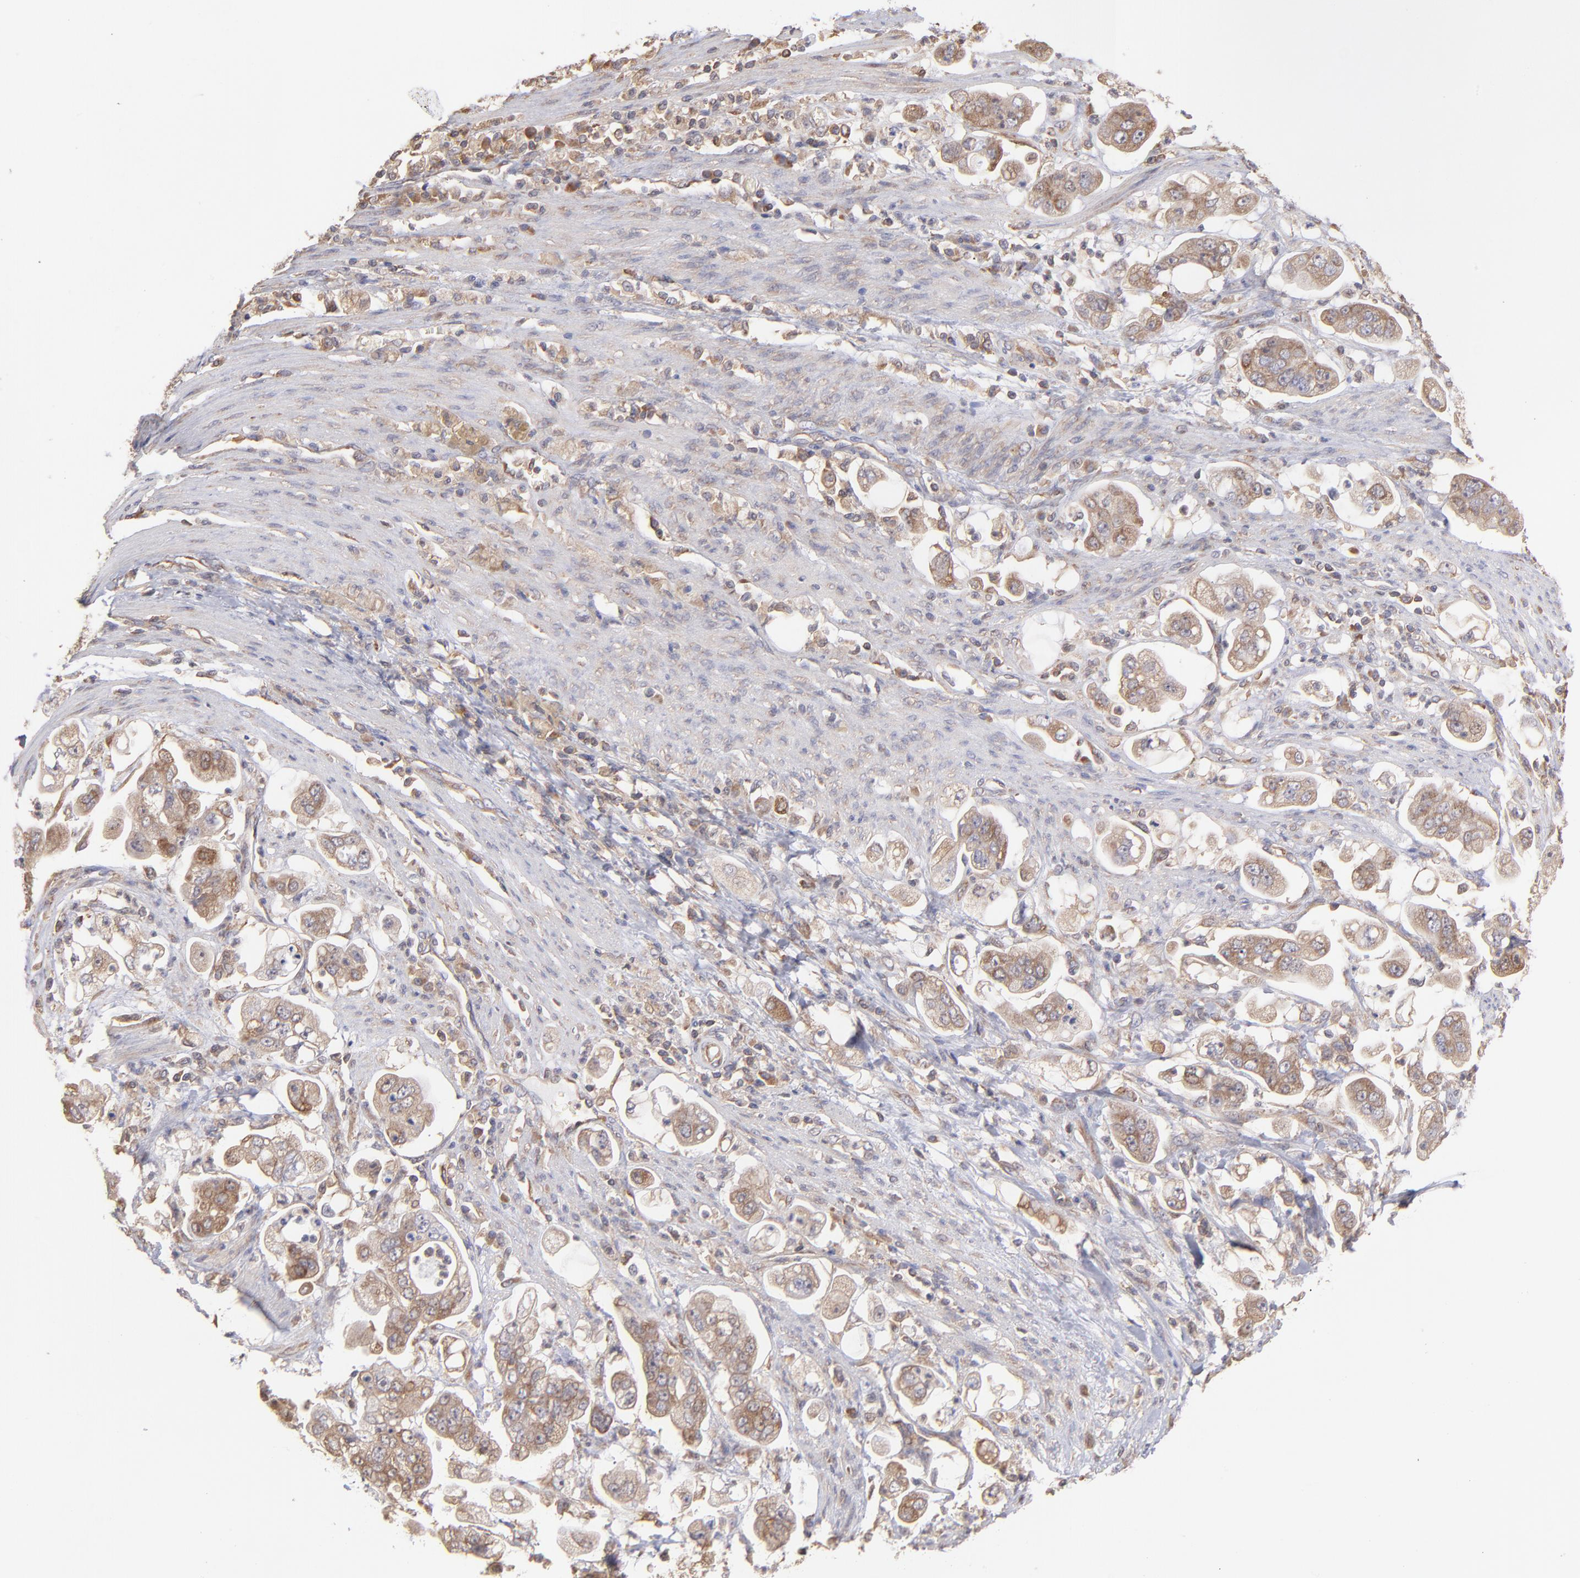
{"staining": {"intensity": "weak", "quantity": ">75%", "location": "cytoplasmic/membranous"}, "tissue": "stomach cancer", "cell_type": "Tumor cells", "image_type": "cancer", "snomed": [{"axis": "morphology", "description": "Adenocarcinoma, NOS"}, {"axis": "topography", "description": "Stomach"}], "caption": "This is a histology image of IHC staining of stomach cancer, which shows weak staining in the cytoplasmic/membranous of tumor cells.", "gene": "MAPRE1", "patient": {"sex": "male", "age": 62}}